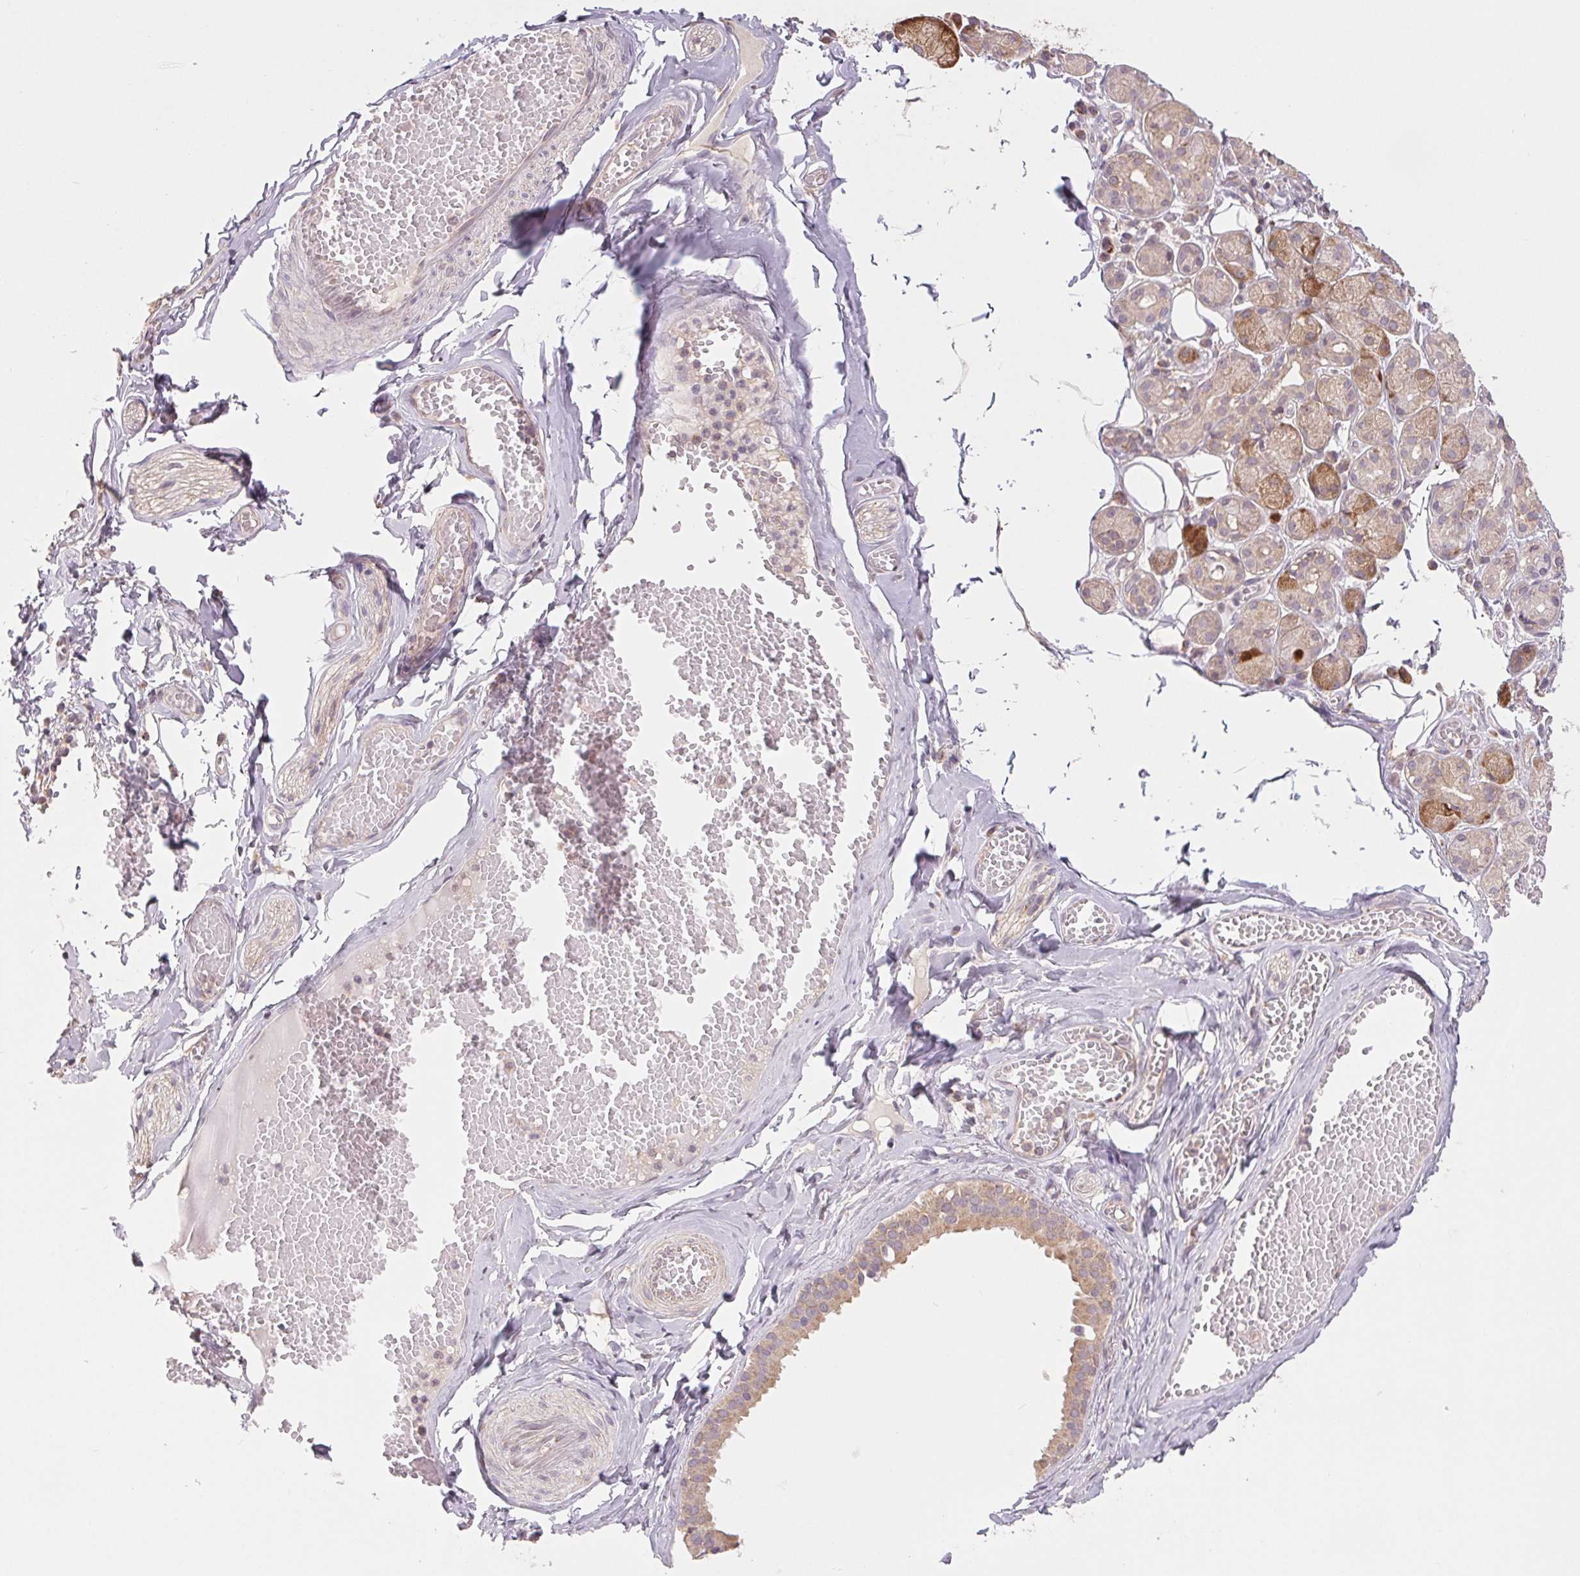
{"staining": {"intensity": "moderate", "quantity": "25%-75%", "location": "cytoplasmic/membranous"}, "tissue": "salivary gland", "cell_type": "Glandular cells", "image_type": "normal", "snomed": [{"axis": "morphology", "description": "Normal tissue, NOS"}, {"axis": "topography", "description": "Salivary gland"}, {"axis": "topography", "description": "Peripheral nerve tissue"}], "caption": "Salivary gland stained for a protein demonstrates moderate cytoplasmic/membranous positivity in glandular cells. (DAB = brown stain, brightfield microscopy at high magnification).", "gene": "MAP3K5", "patient": {"sex": "male", "age": 71}}